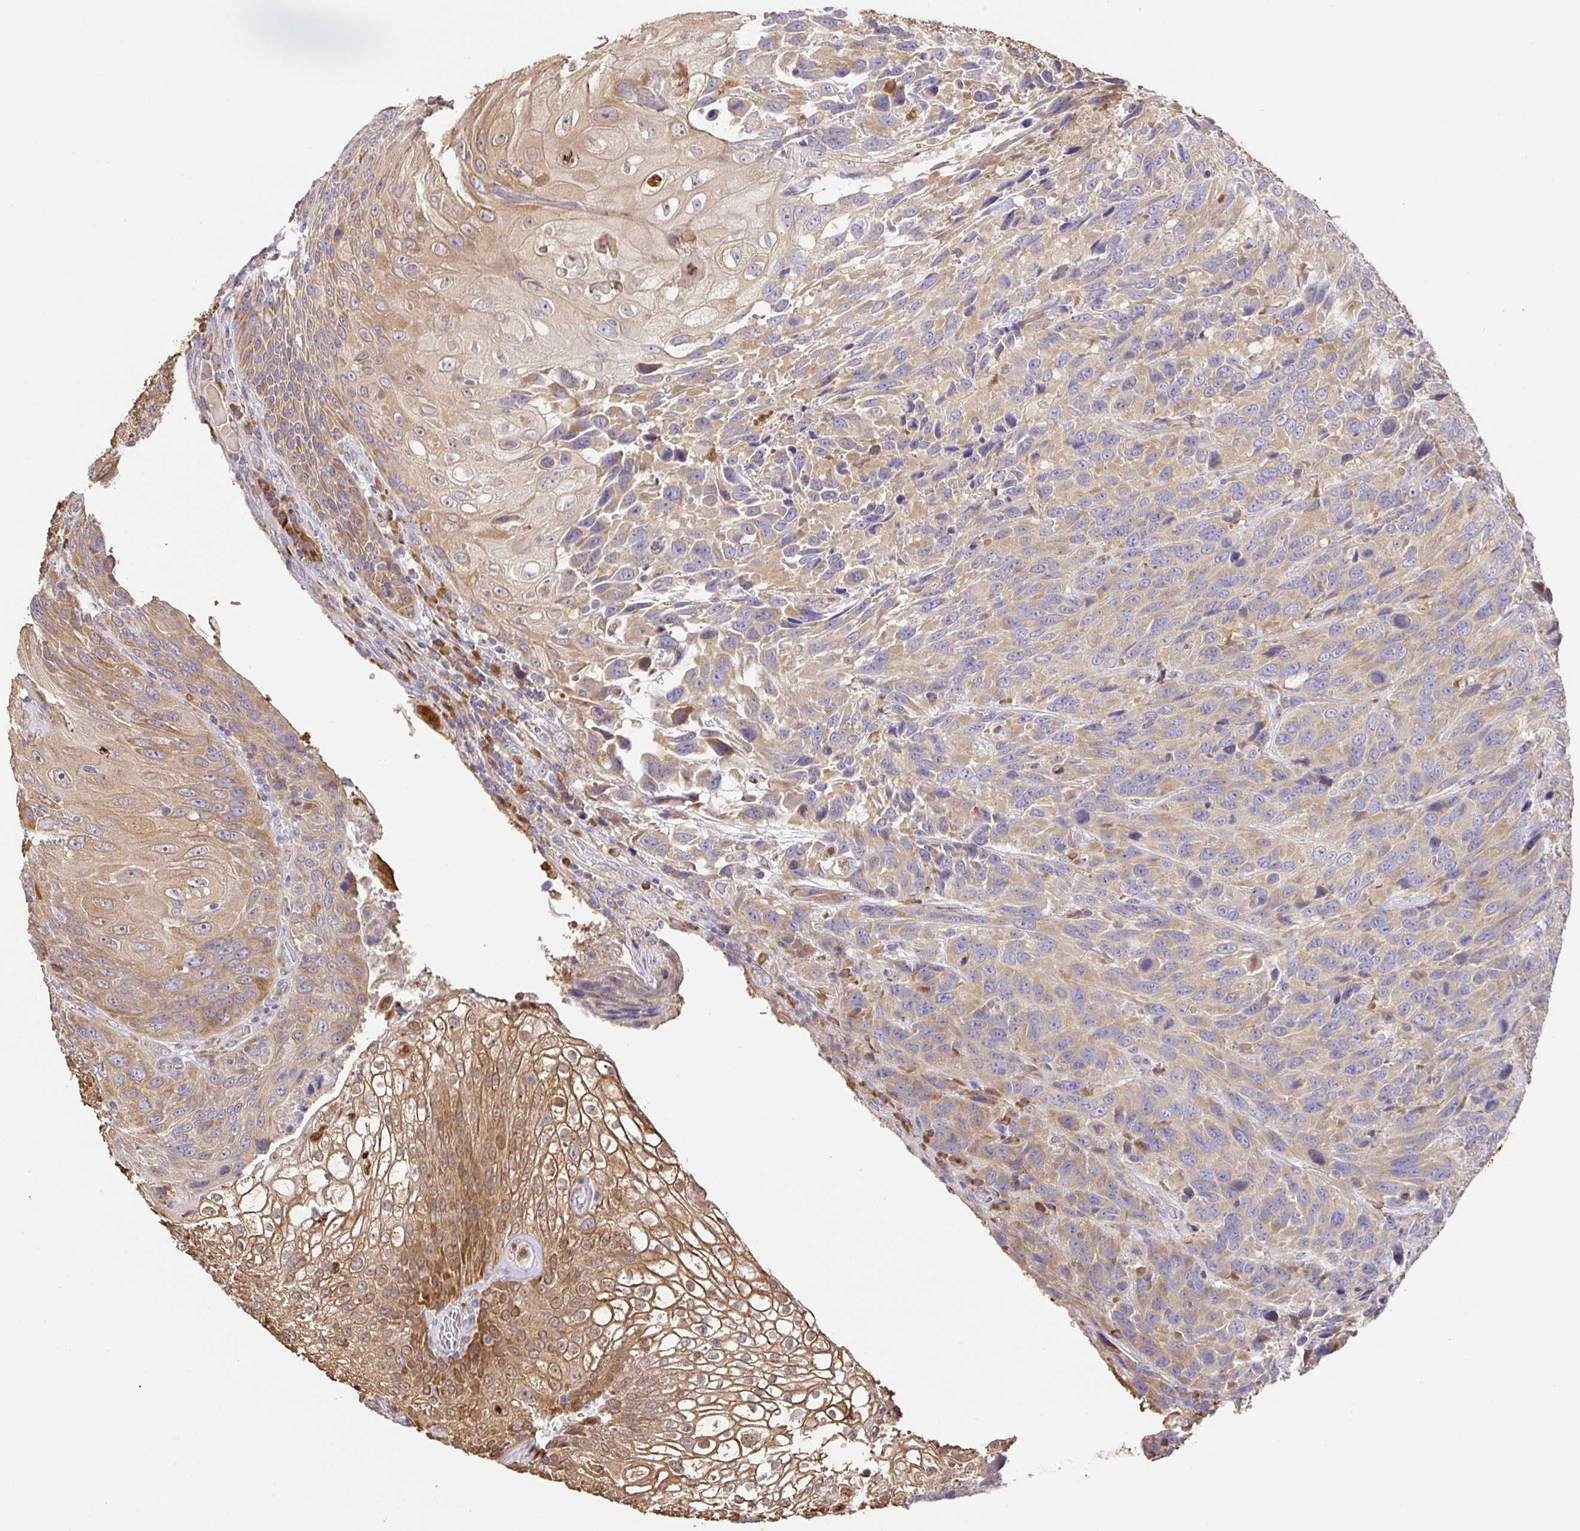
{"staining": {"intensity": "moderate", "quantity": ">75%", "location": "cytoplasmic/membranous"}, "tissue": "urothelial cancer", "cell_type": "Tumor cells", "image_type": "cancer", "snomed": [{"axis": "morphology", "description": "Urothelial carcinoma, High grade"}, {"axis": "topography", "description": "Urinary bladder"}], "caption": "Immunohistochemical staining of urothelial cancer demonstrates moderate cytoplasmic/membranous protein expression in approximately >75% of tumor cells.", "gene": "PDPK1", "patient": {"sex": "female", "age": 70}}